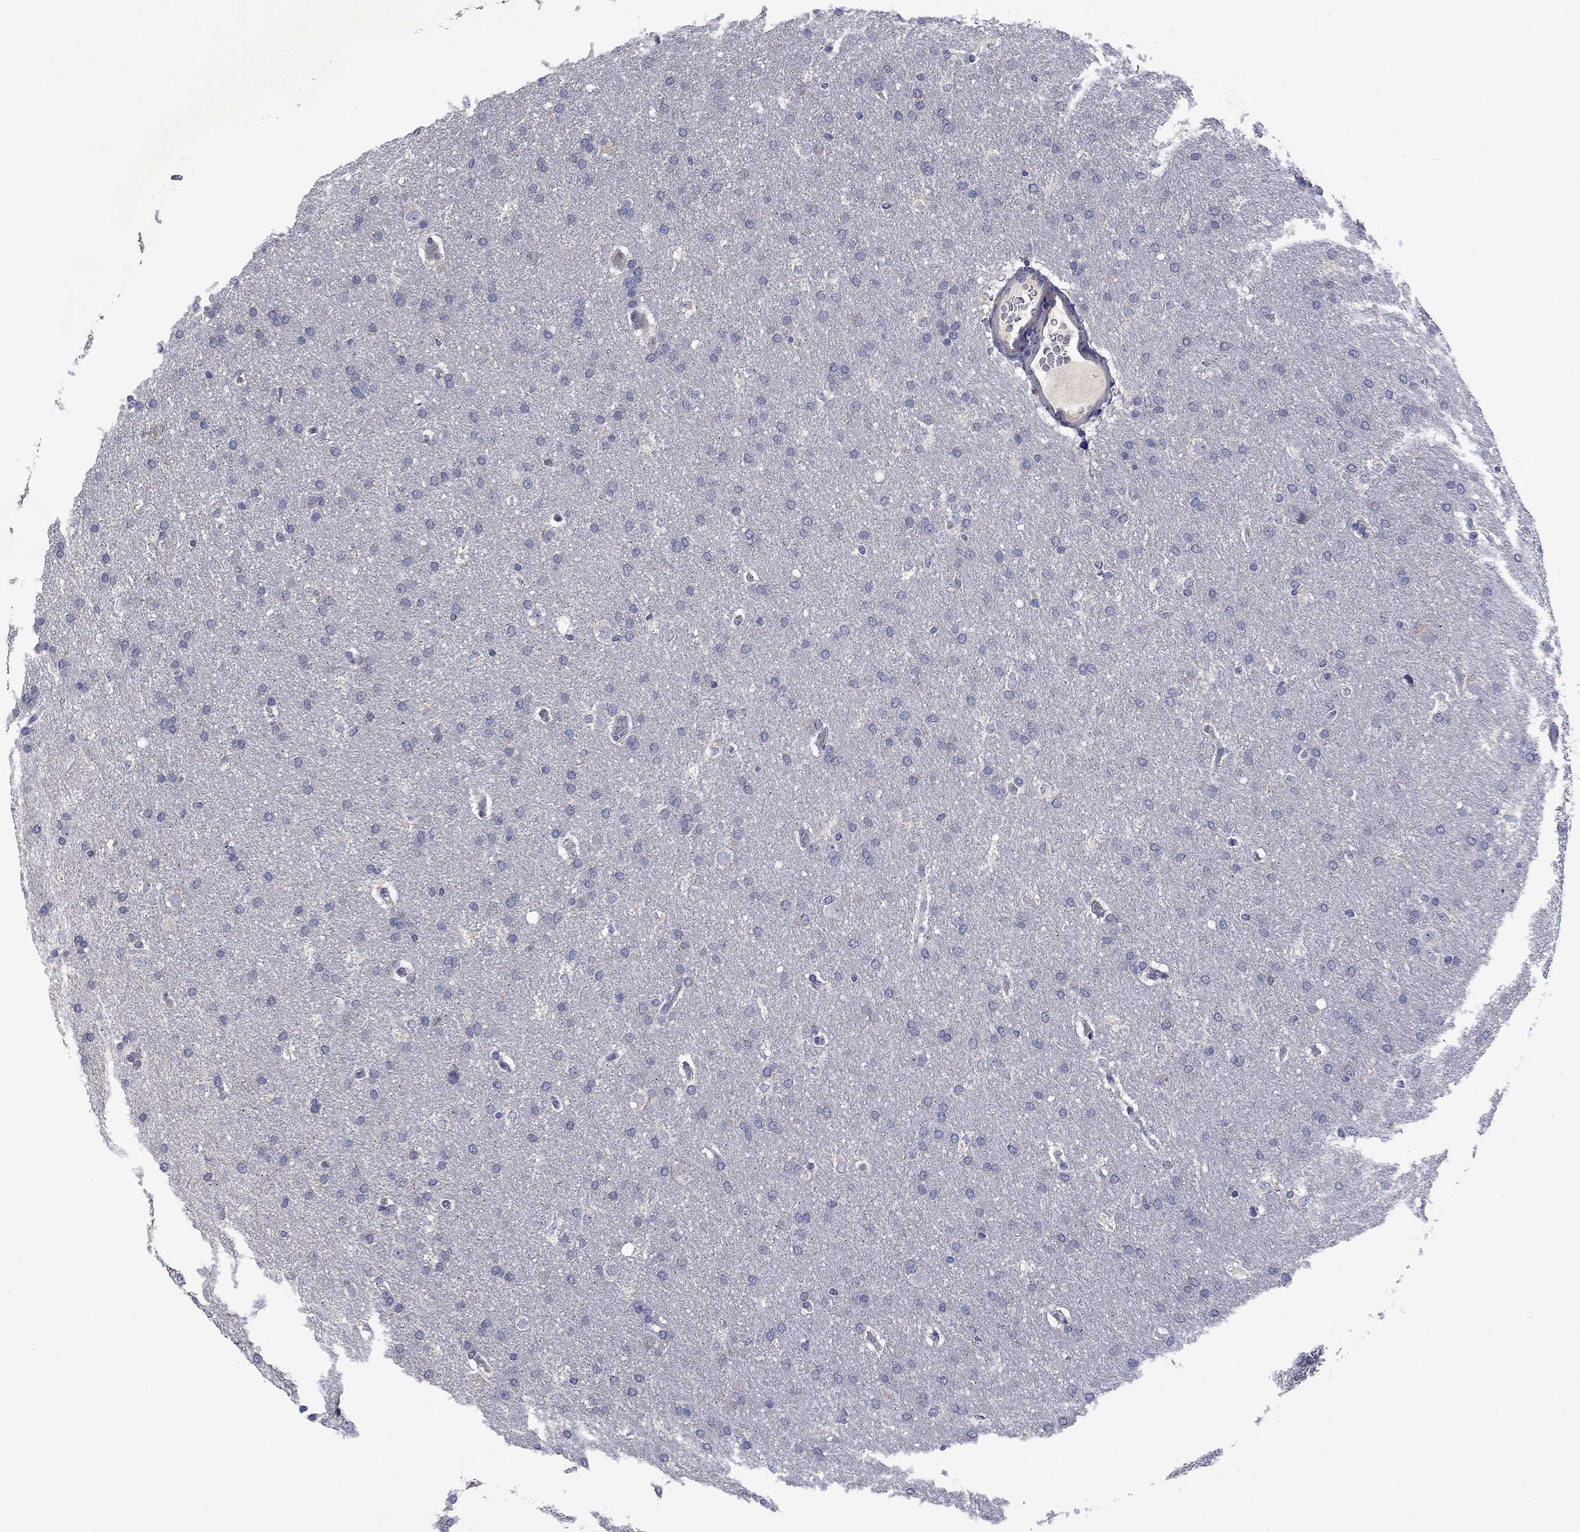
{"staining": {"intensity": "negative", "quantity": "none", "location": "none"}, "tissue": "glioma", "cell_type": "Tumor cells", "image_type": "cancer", "snomed": [{"axis": "morphology", "description": "Glioma, malignant, Low grade"}, {"axis": "topography", "description": "Brain"}], "caption": "Malignant glioma (low-grade) stained for a protein using IHC displays no positivity tumor cells.", "gene": "FRK", "patient": {"sex": "female", "age": 37}}